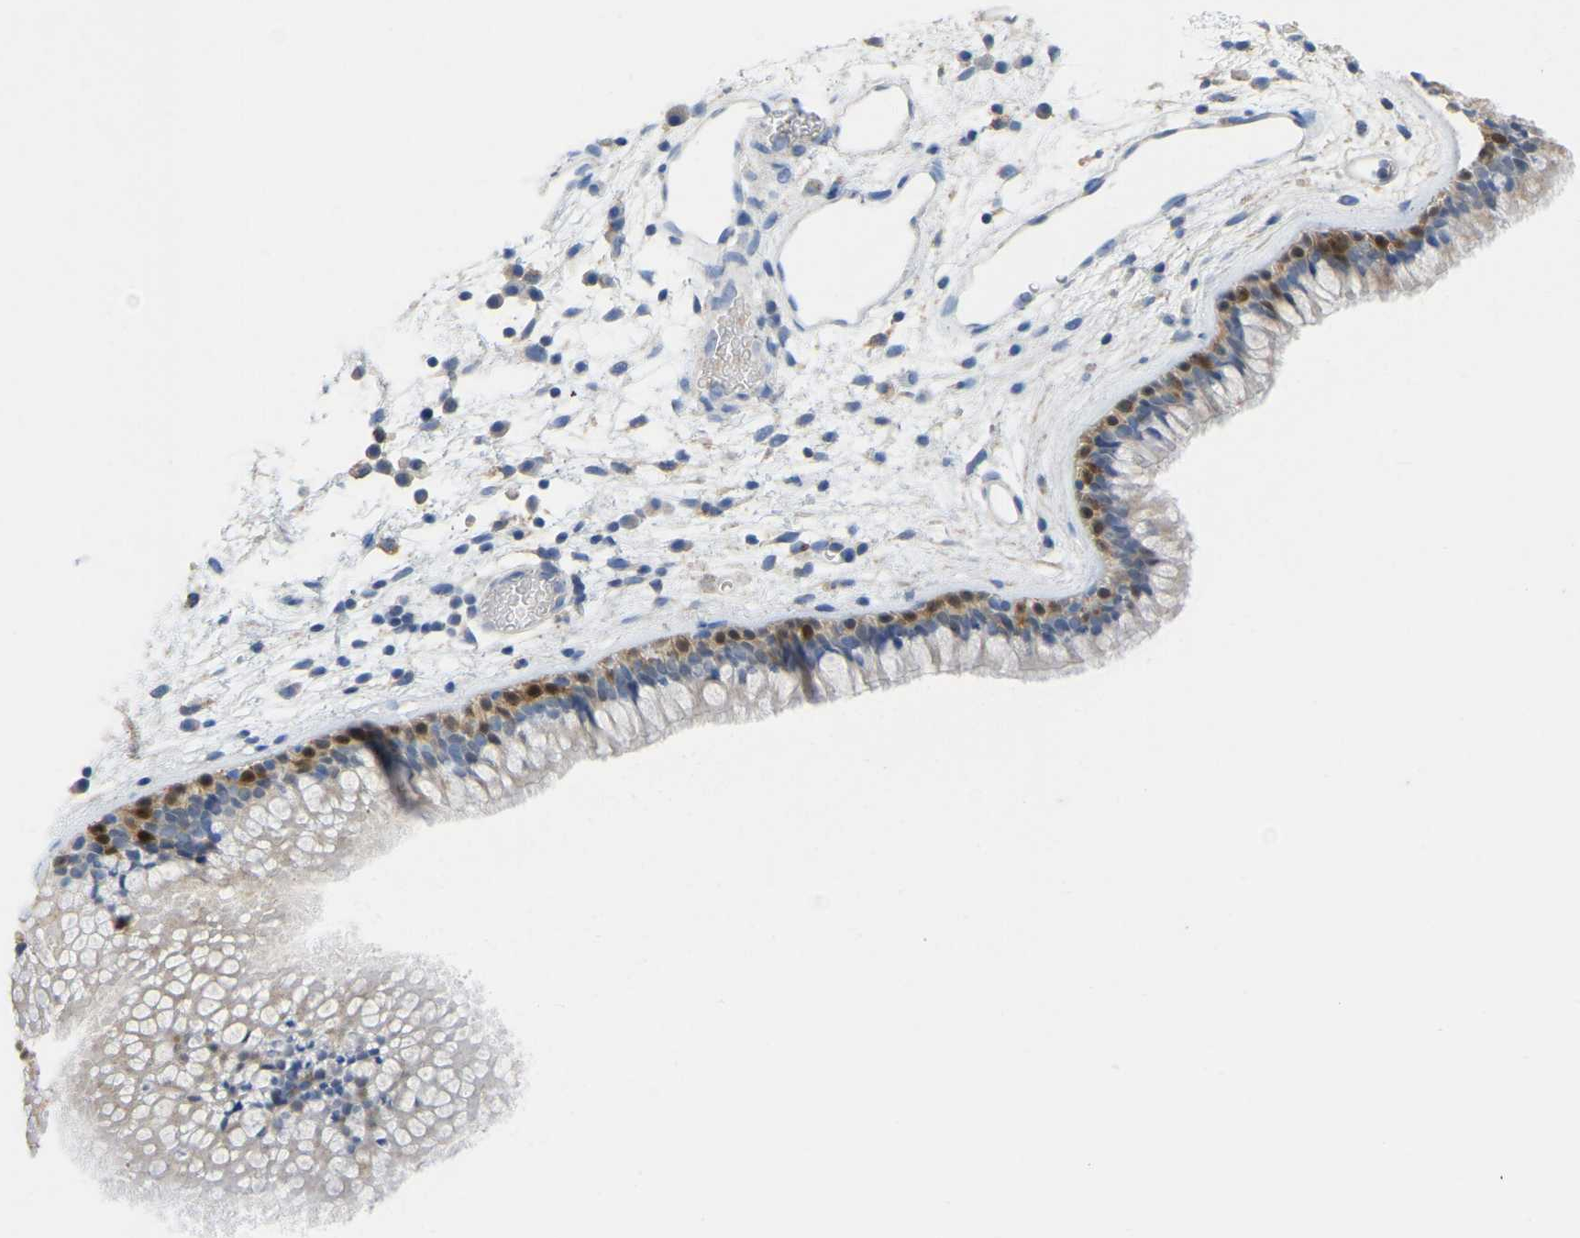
{"staining": {"intensity": "strong", "quantity": "25%-75%", "location": "cytoplasmic/membranous,nuclear"}, "tissue": "nasopharynx", "cell_type": "Respiratory epithelial cells", "image_type": "normal", "snomed": [{"axis": "morphology", "description": "Normal tissue, NOS"}, {"axis": "morphology", "description": "Inflammation, NOS"}, {"axis": "topography", "description": "Nasopharynx"}], "caption": "Immunohistochemistry (IHC) image of normal nasopharynx: nasopharynx stained using immunohistochemistry (IHC) demonstrates high levels of strong protein expression localized specifically in the cytoplasmic/membranous,nuclear of respiratory epithelial cells, appearing as a cytoplasmic/membranous,nuclear brown color.", "gene": "SERPINB5", "patient": {"sex": "male", "age": 48}}